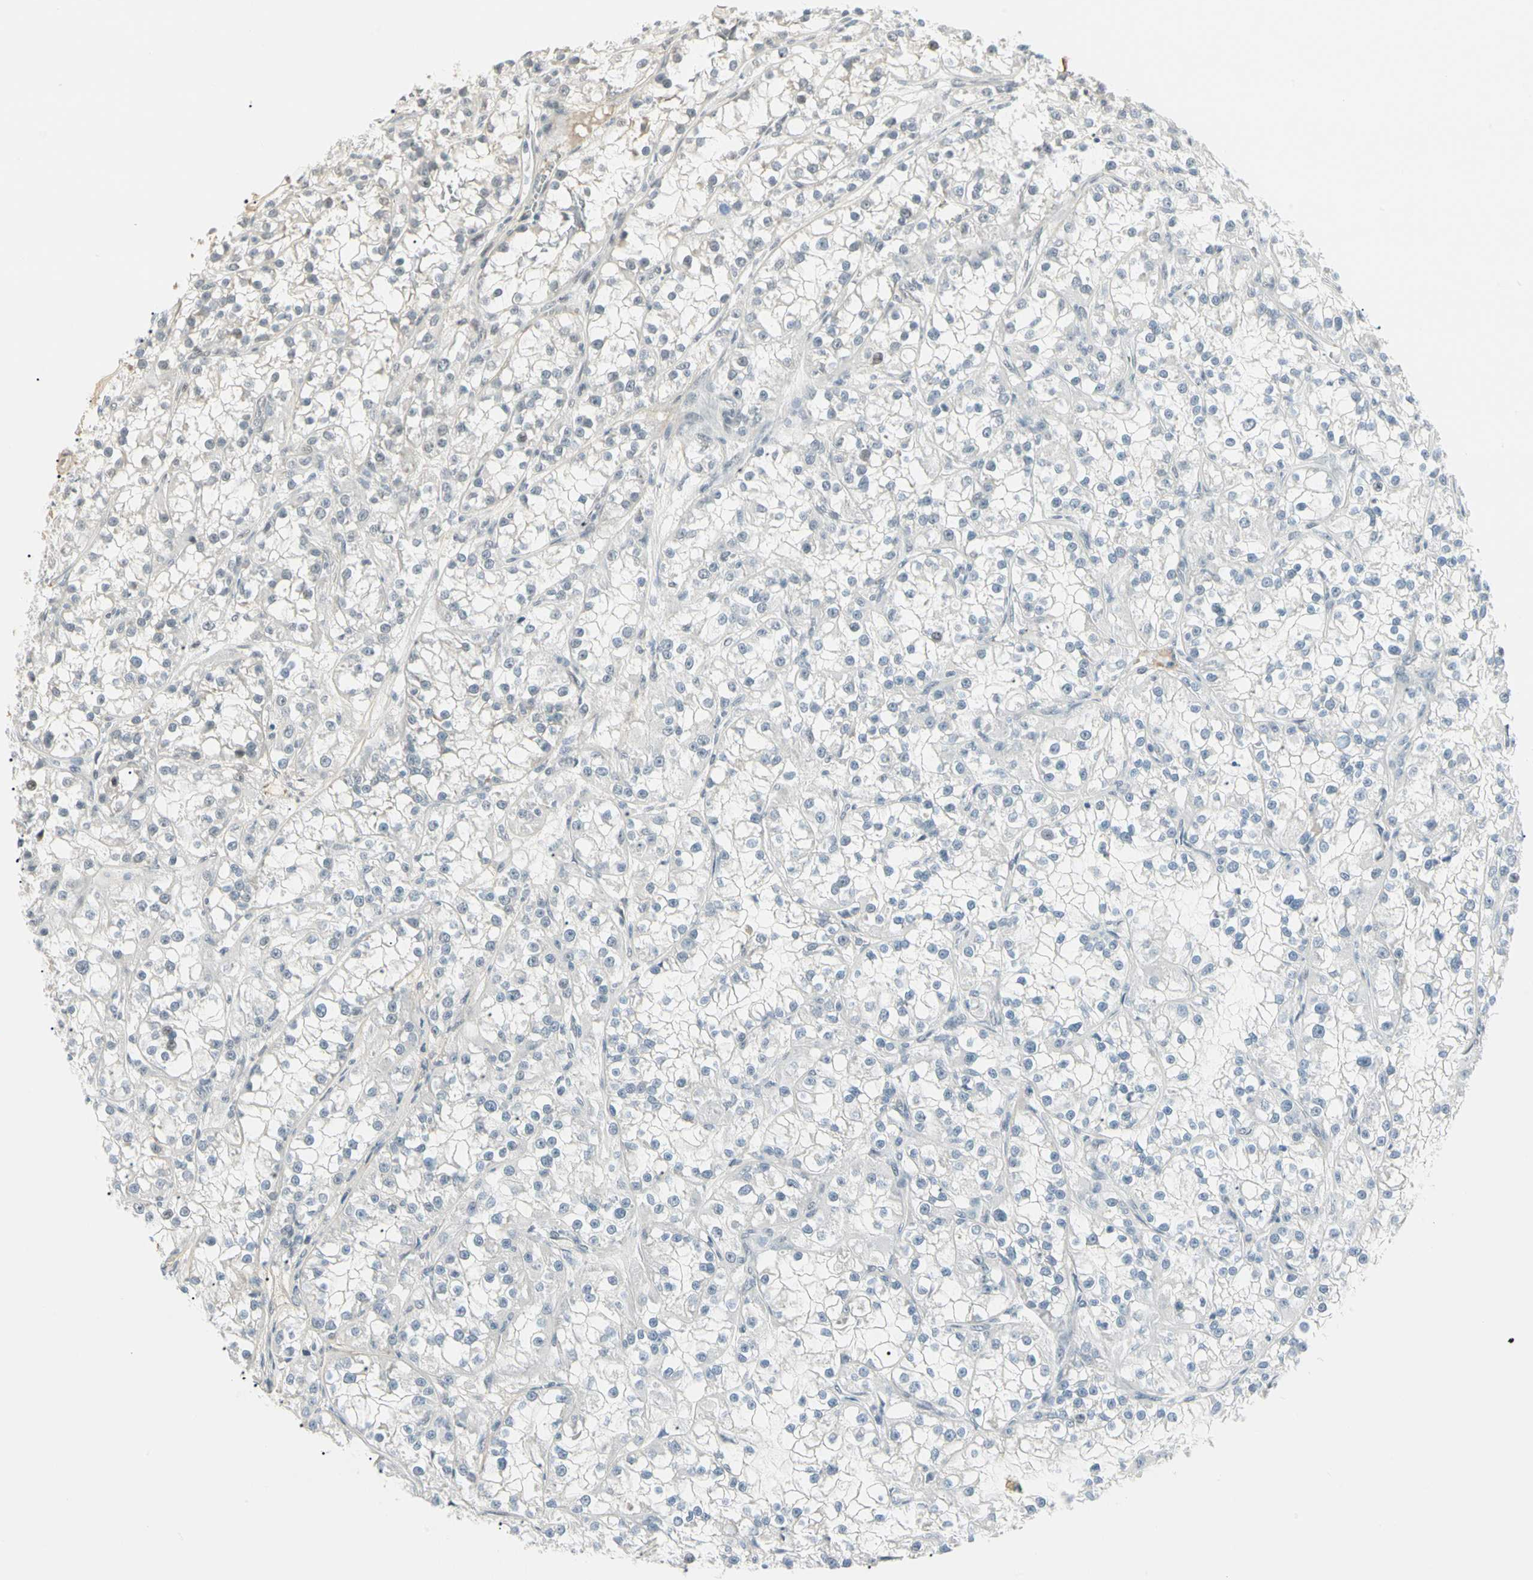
{"staining": {"intensity": "negative", "quantity": "none", "location": "none"}, "tissue": "renal cancer", "cell_type": "Tumor cells", "image_type": "cancer", "snomed": [{"axis": "morphology", "description": "Adenocarcinoma, NOS"}, {"axis": "topography", "description": "Kidney"}], "caption": "Tumor cells show no significant protein positivity in renal cancer.", "gene": "ASPN", "patient": {"sex": "female", "age": 52}}